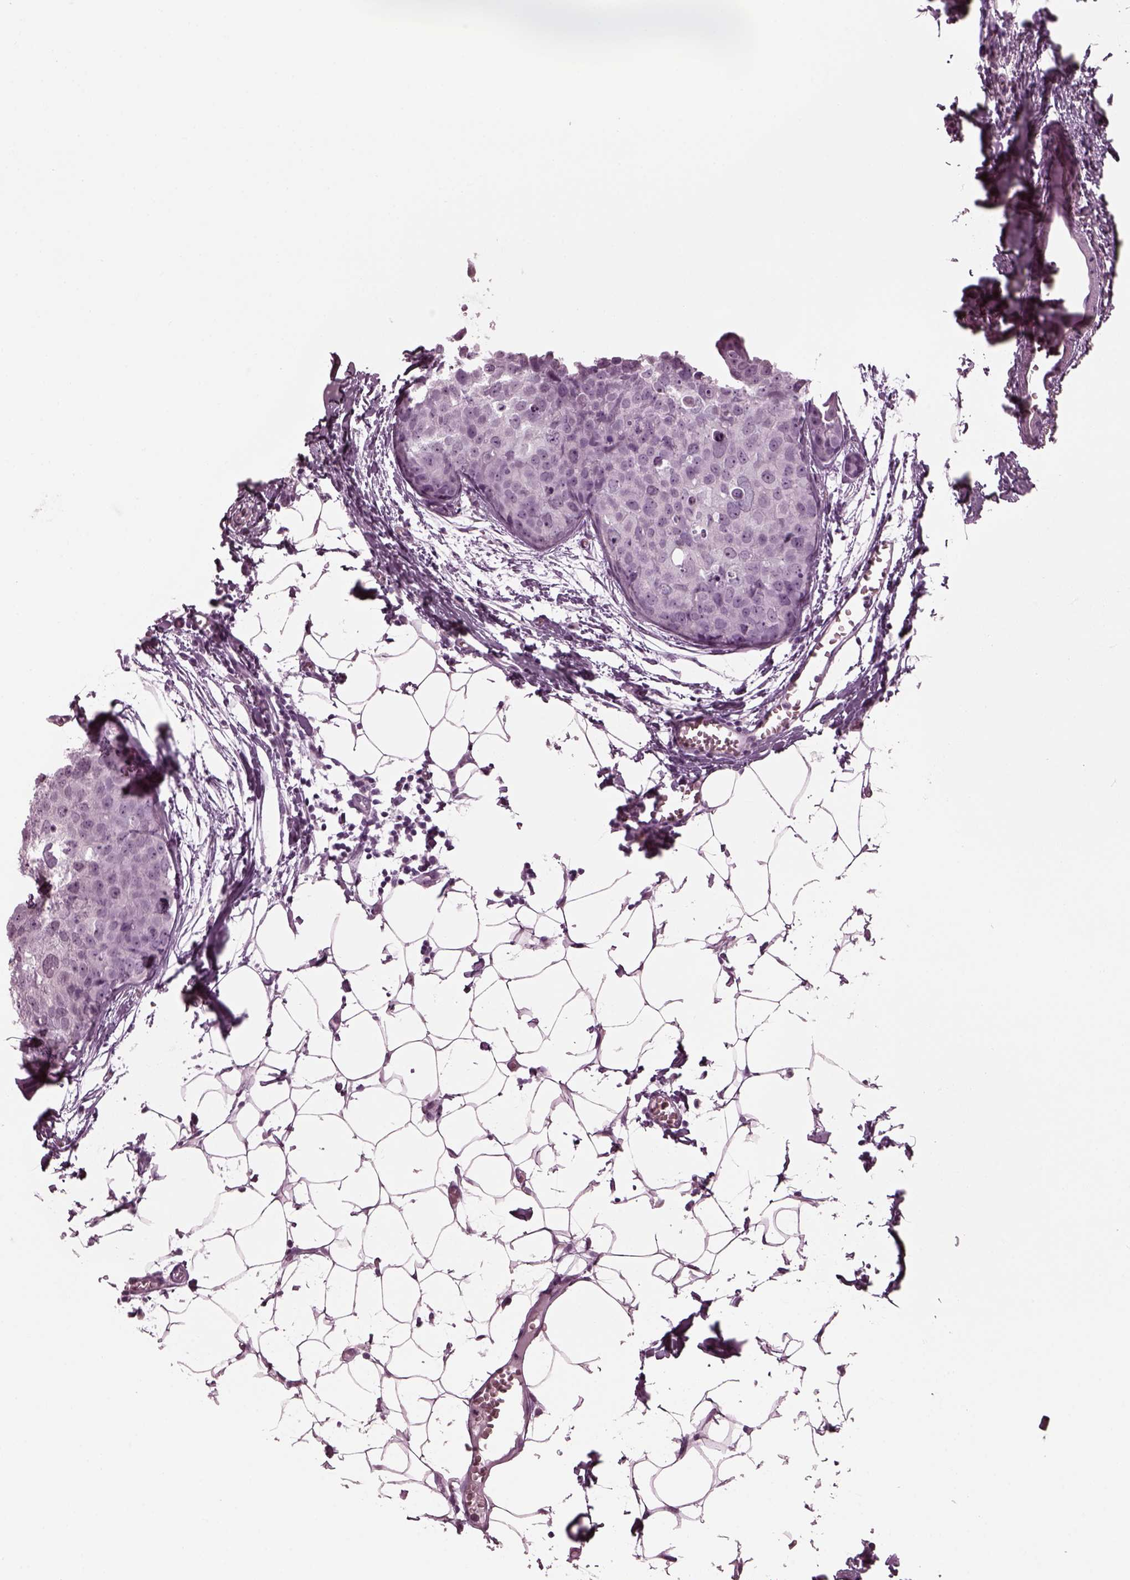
{"staining": {"intensity": "negative", "quantity": "none", "location": "none"}, "tissue": "breast cancer", "cell_type": "Tumor cells", "image_type": "cancer", "snomed": [{"axis": "morphology", "description": "Duct carcinoma"}, {"axis": "topography", "description": "Breast"}], "caption": "High magnification brightfield microscopy of breast cancer stained with DAB (3,3'-diaminobenzidine) (brown) and counterstained with hematoxylin (blue): tumor cells show no significant staining.", "gene": "TPPP2", "patient": {"sex": "female", "age": 38}}